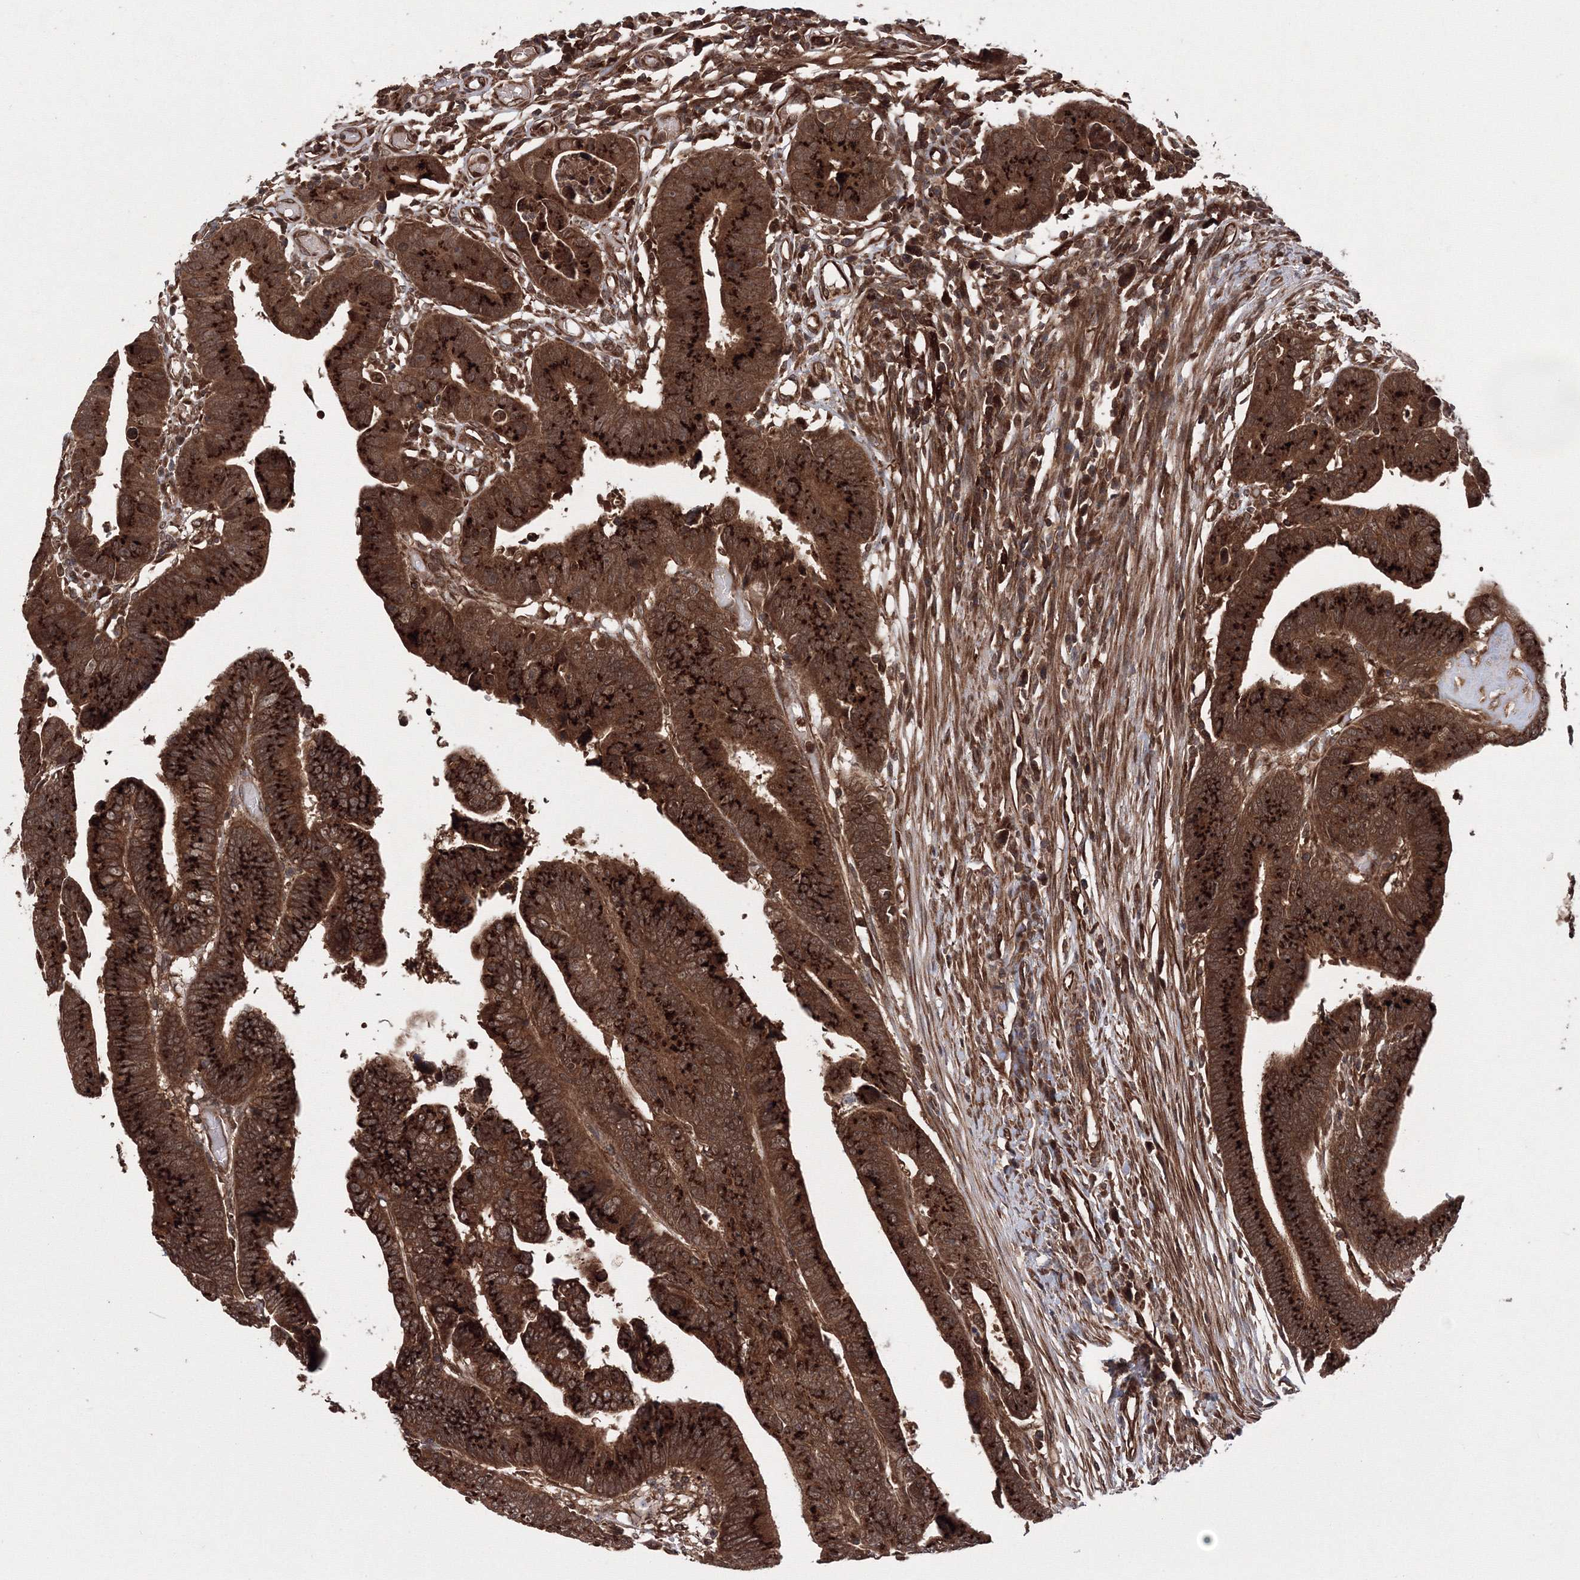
{"staining": {"intensity": "strong", "quantity": ">75%", "location": "cytoplasmic/membranous"}, "tissue": "colorectal cancer", "cell_type": "Tumor cells", "image_type": "cancer", "snomed": [{"axis": "morphology", "description": "Adenocarcinoma, NOS"}, {"axis": "topography", "description": "Rectum"}], "caption": "Colorectal cancer (adenocarcinoma) stained with a protein marker displays strong staining in tumor cells.", "gene": "ATG3", "patient": {"sex": "female", "age": 65}}